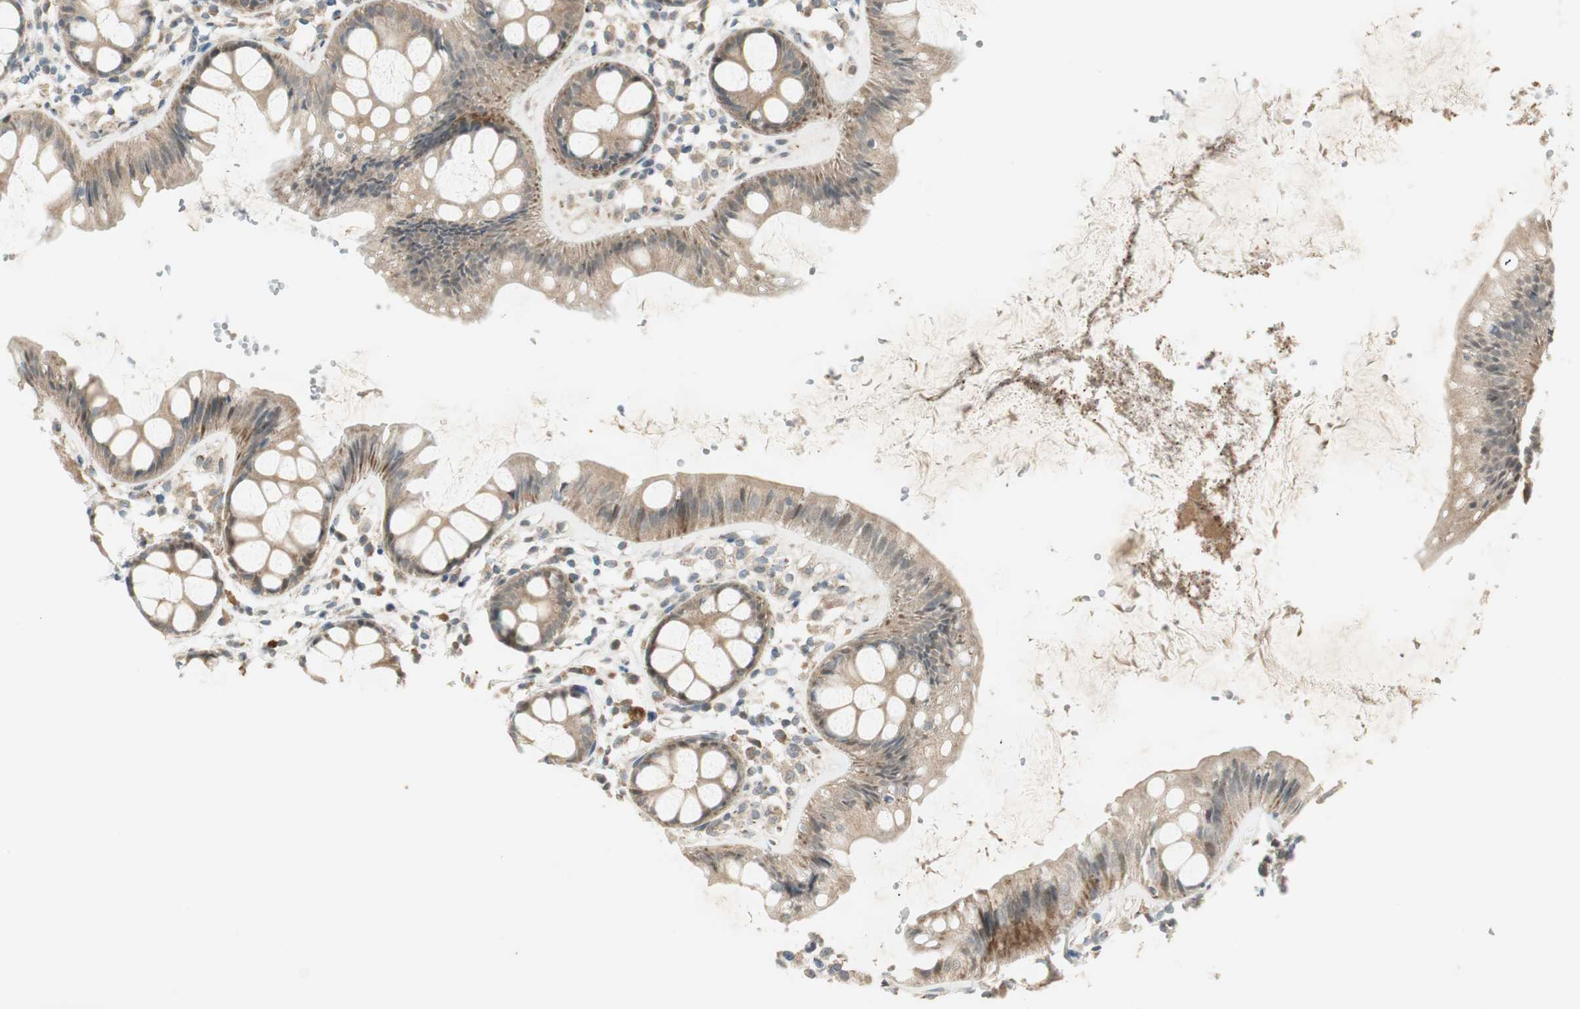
{"staining": {"intensity": "moderate", "quantity": ">75%", "location": "cytoplasmic/membranous"}, "tissue": "rectum", "cell_type": "Glandular cells", "image_type": "normal", "snomed": [{"axis": "morphology", "description": "Normal tissue, NOS"}, {"axis": "topography", "description": "Rectum"}], "caption": "Glandular cells show medium levels of moderate cytoplasmic/membranous staining in about >75% of cells in normal rectum.", "gene": "USP2", "patient": {"sex": "female", "age": 66}}